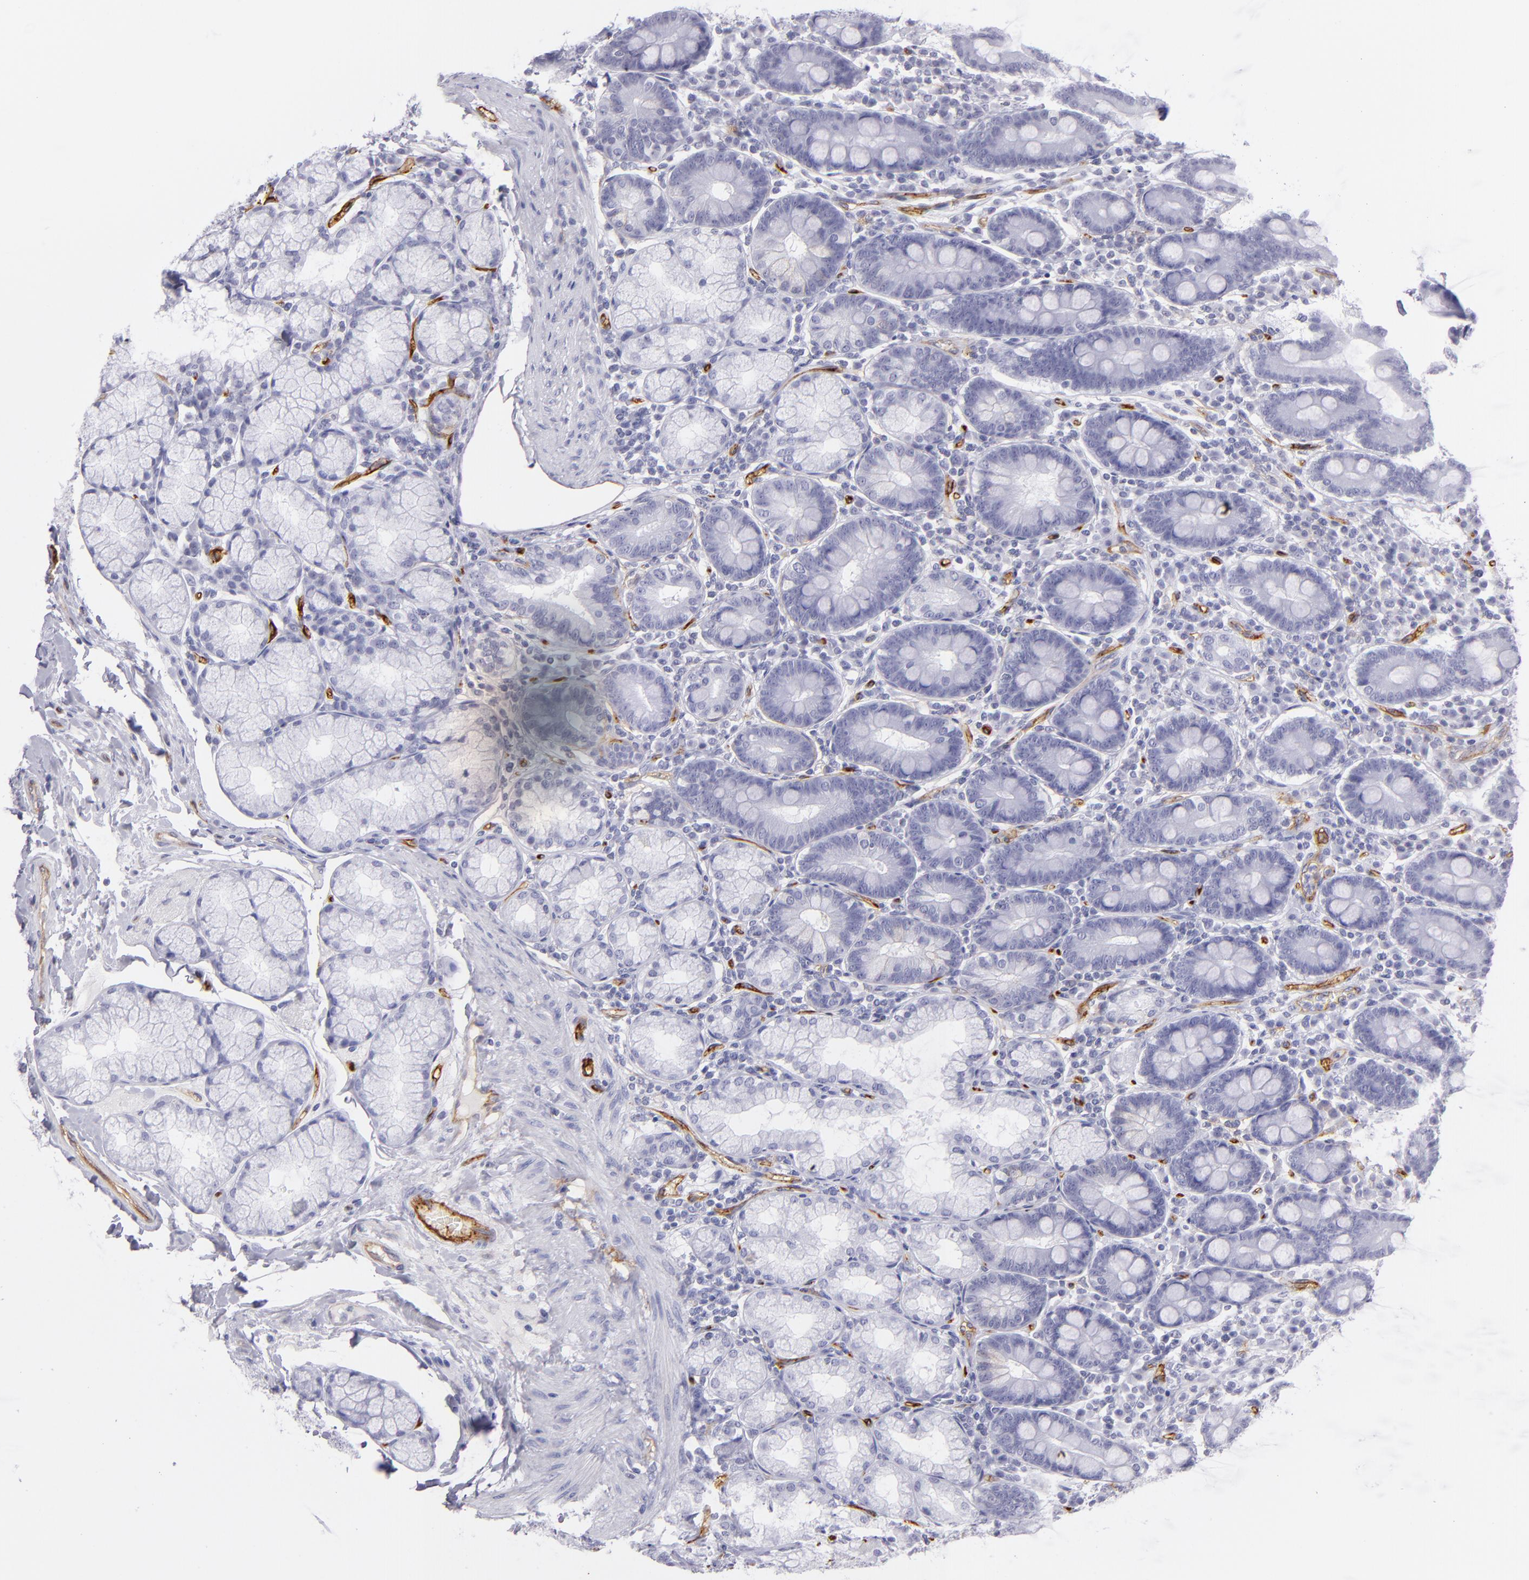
{"staining": {"intensity": "negative", "quantity": "none", "location": "none"}, "tissue": "duodenum", "cell_type": "Glandular cells", "image_type": "normal", "snomed": [{"axis": "morphology", "description": "Normal tissue, NOS"}, {"axis": "topography", "description": "Duodenum"}], "caption": "Immunohistochemistry (IHC) image of unremarkable human duodenum stained for a protein (brown), which exhibits no positivity in glandular cells. (DAB (3,3'-diaminobenzidine) immunohistochemistry with hematoxylin counter stain).", "gene": "THBD", "patient": {"sex": "male", "age": 50}}